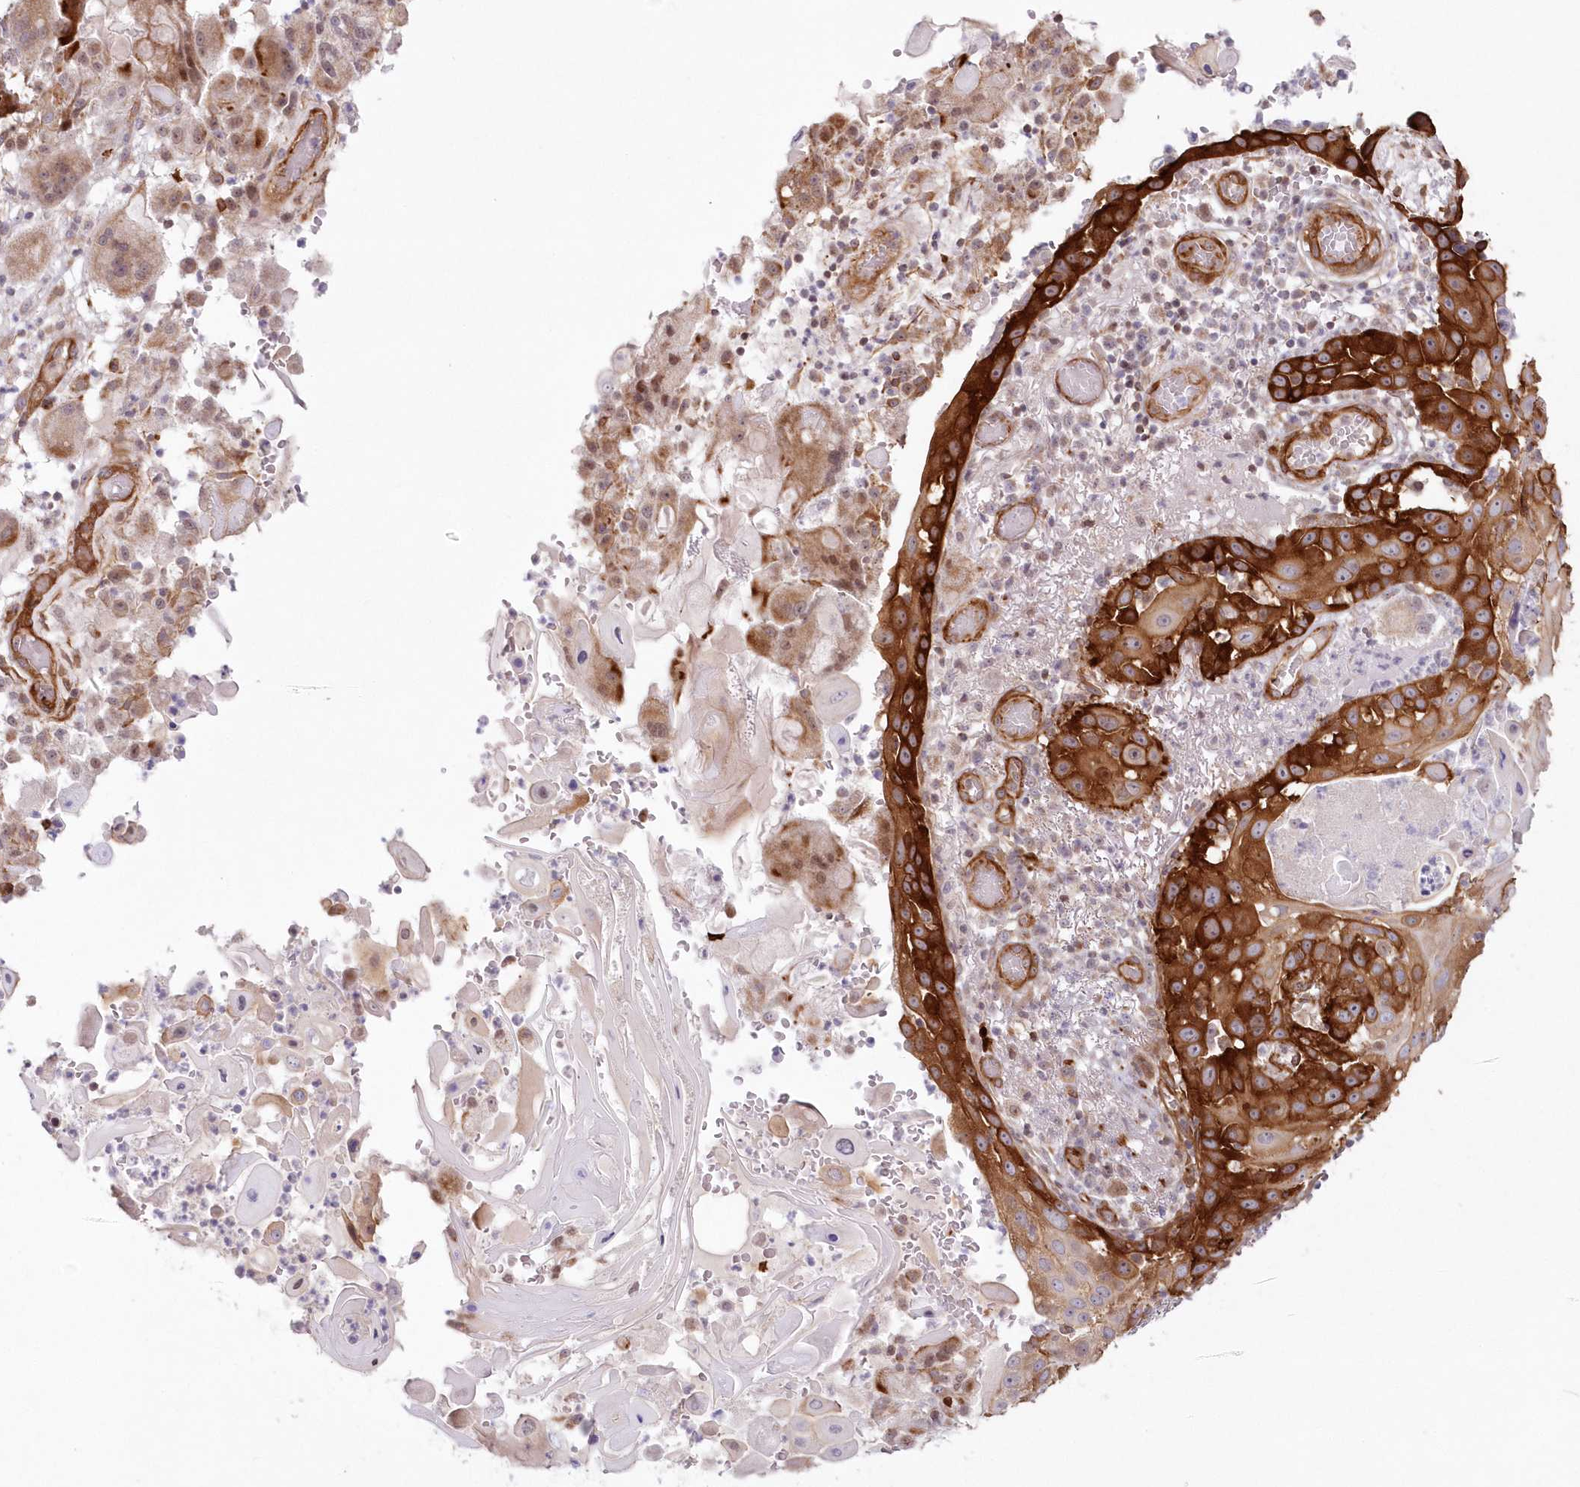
{"staining": {"intensity": "strong", "quantity": ">75%", "location": "cytoplasmic/membranous"}, "tissue": "skin cancer", "cell_type": "Tumor cells", "image_type": "cancer", "snomed": [{"axis": "morphology", "description": "Squamous cell carcinoma, NOS"}, {"axis": "topography", "description": "Skin"}], "caption": "This histopathology image shows immunohistochemistry staining of human skin cancer, with high strong cytoplasmic/membranous positivity in about >75% of tumor cells.", "gene": "AFAP1L2", "patient": {"sex": "female", "age": 44}}